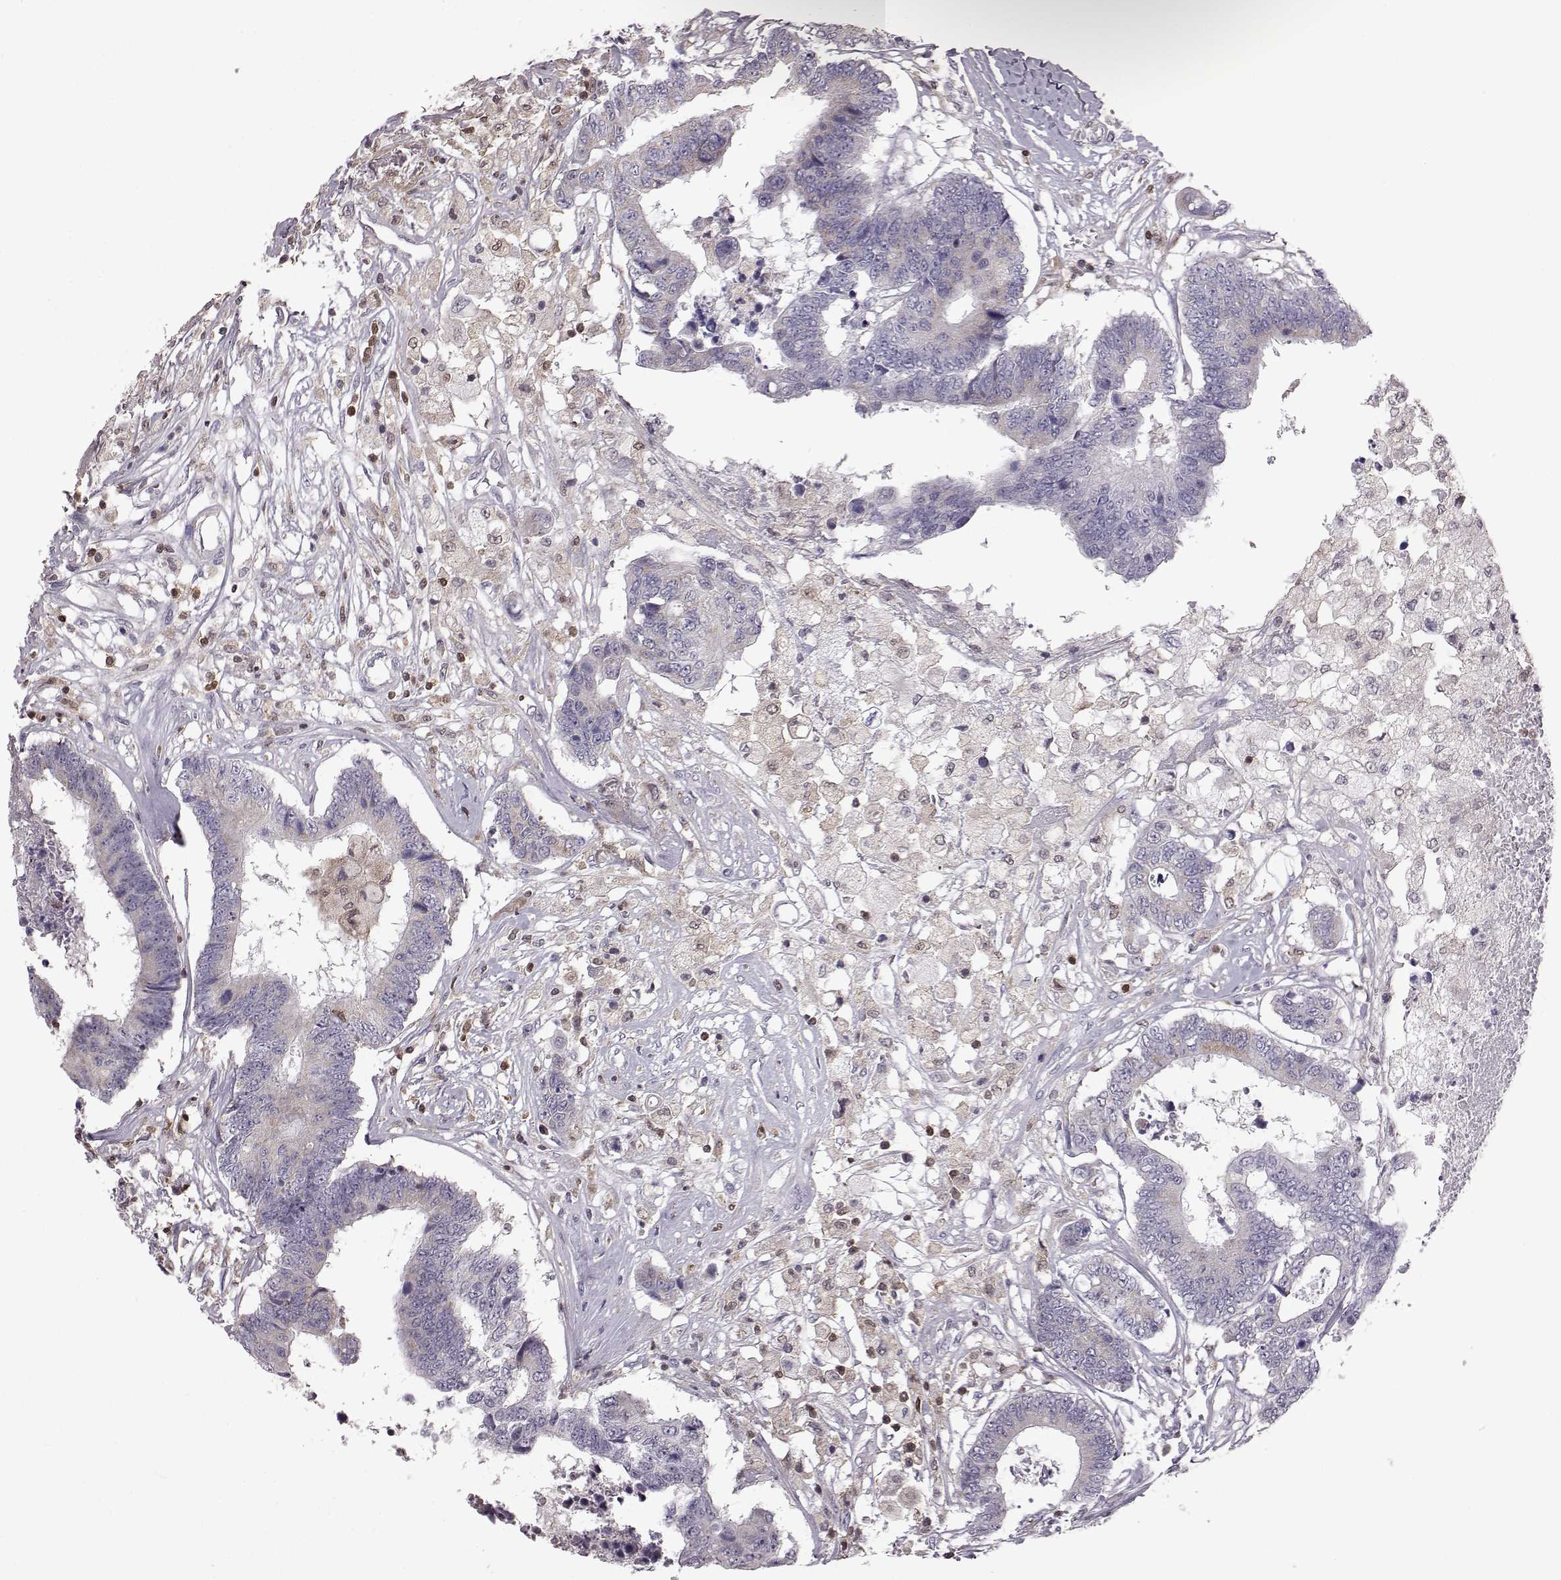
{"staining": {"intensity": "negative", "quantity": "none", "location": "none"}, "tissue": "colorectal cancer", "cell_type": "Tumor cells", "image_type": "cancer", "snomed": [{"axis": "morphology", "description": "Adenocarcinoma, NOS"}, {"axis": "topography", "description": "Colon"}], "caption": "IHC of human colorectal cancer (adenocarcinoma) shows no expression in tumor cells.", "gene": "DOK2", "patient": {"sex": "female", "age": 48}}